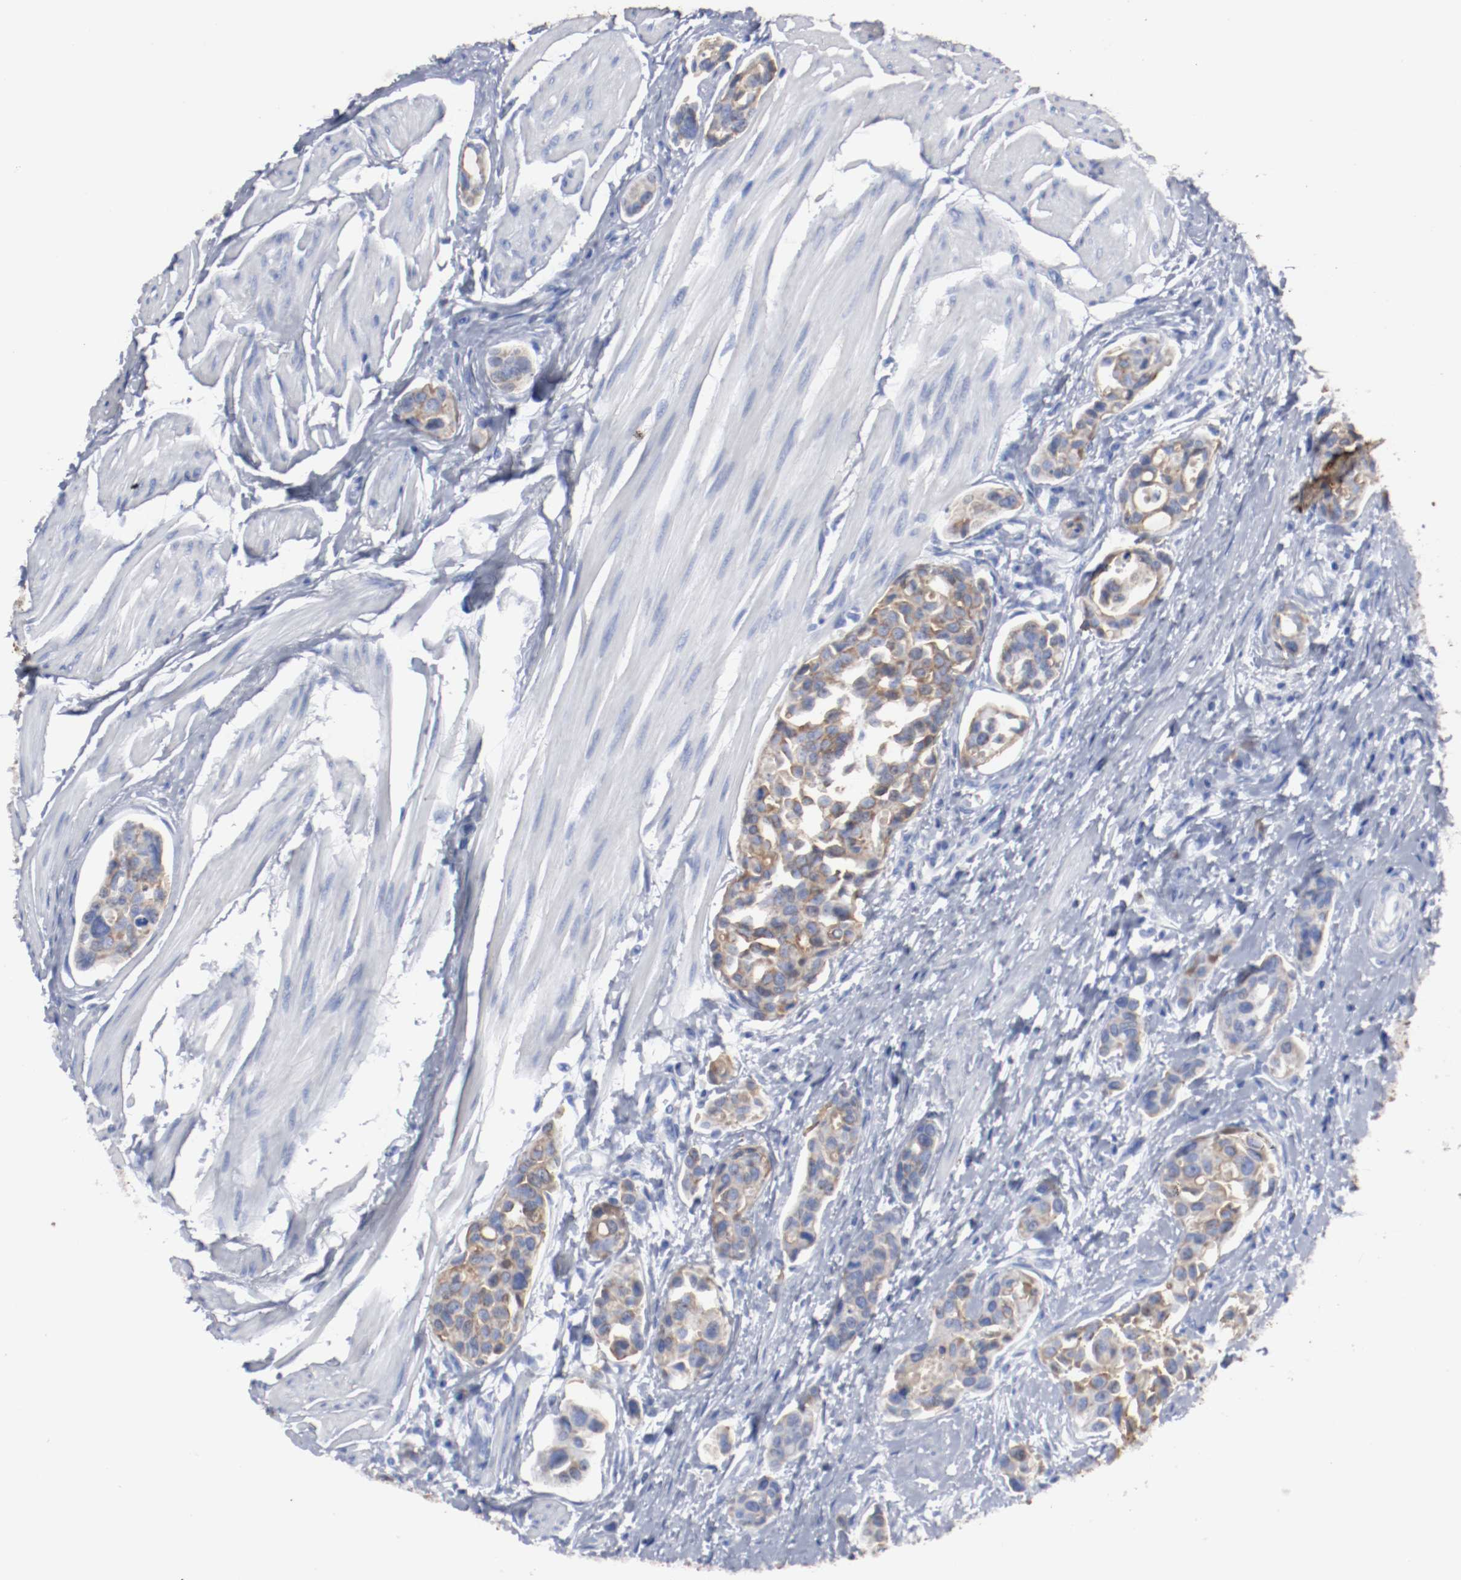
{"staining": {"intensity": "moderate", "quantity": ">75%", "location": "cytoplasmic/membranous"}, "tissue": "urothelial cancer", "cell_type": "Tumor cells", "image_type": "cancer", "snomed": [{"axis": "morphology", "description": "Urothelial carcinoma, High grade"}, {"axis": "topography", "description": "Urinary bladder"}], "caption": "Urothelial cancer stained with a brown dye shows moderate cytoplasmic/membranous positive positivity in about >75% of tumor cells.", "gene": "TSPAN6", "patient": {"sex": "male", "age": 78}}